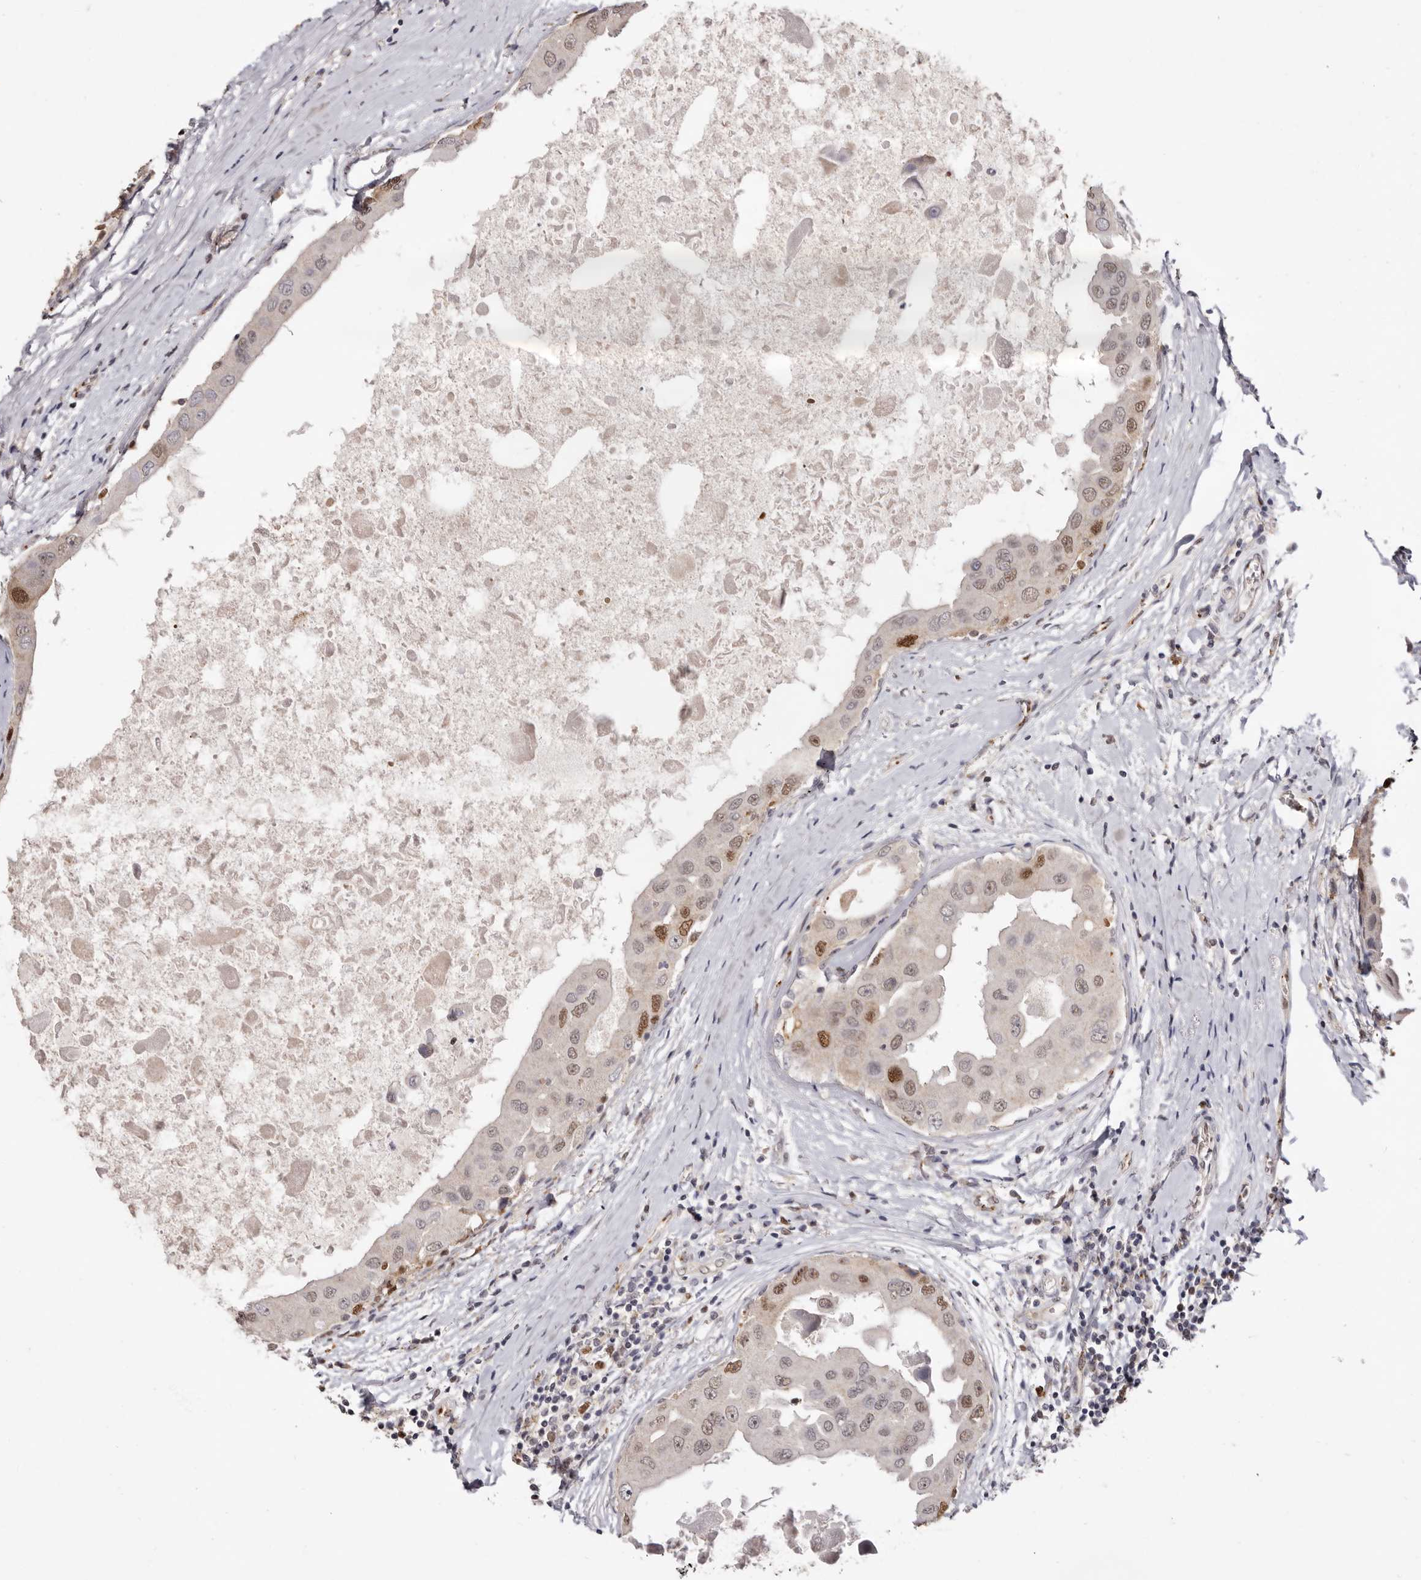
{"staining": {"intensity": "moderate", "quantity": "25%-75%", "location": "nuclear"}, "tissue": "breast cancer", "cell_type": "Tumor cells", "image_type": "cancer", "snomed": [{"axis": "morphology", "description": "Duct carcinoma"}, {"axis": "topography", "description": "Breast"}], "caption": "A micrograph of breast cancer (invasive ductal carcinoma) stained for a protein shows moderate nuclear brown staining in tumor cells.", "gene": "NOTCH1", "patient": {"sex": "female", "age": 27}}